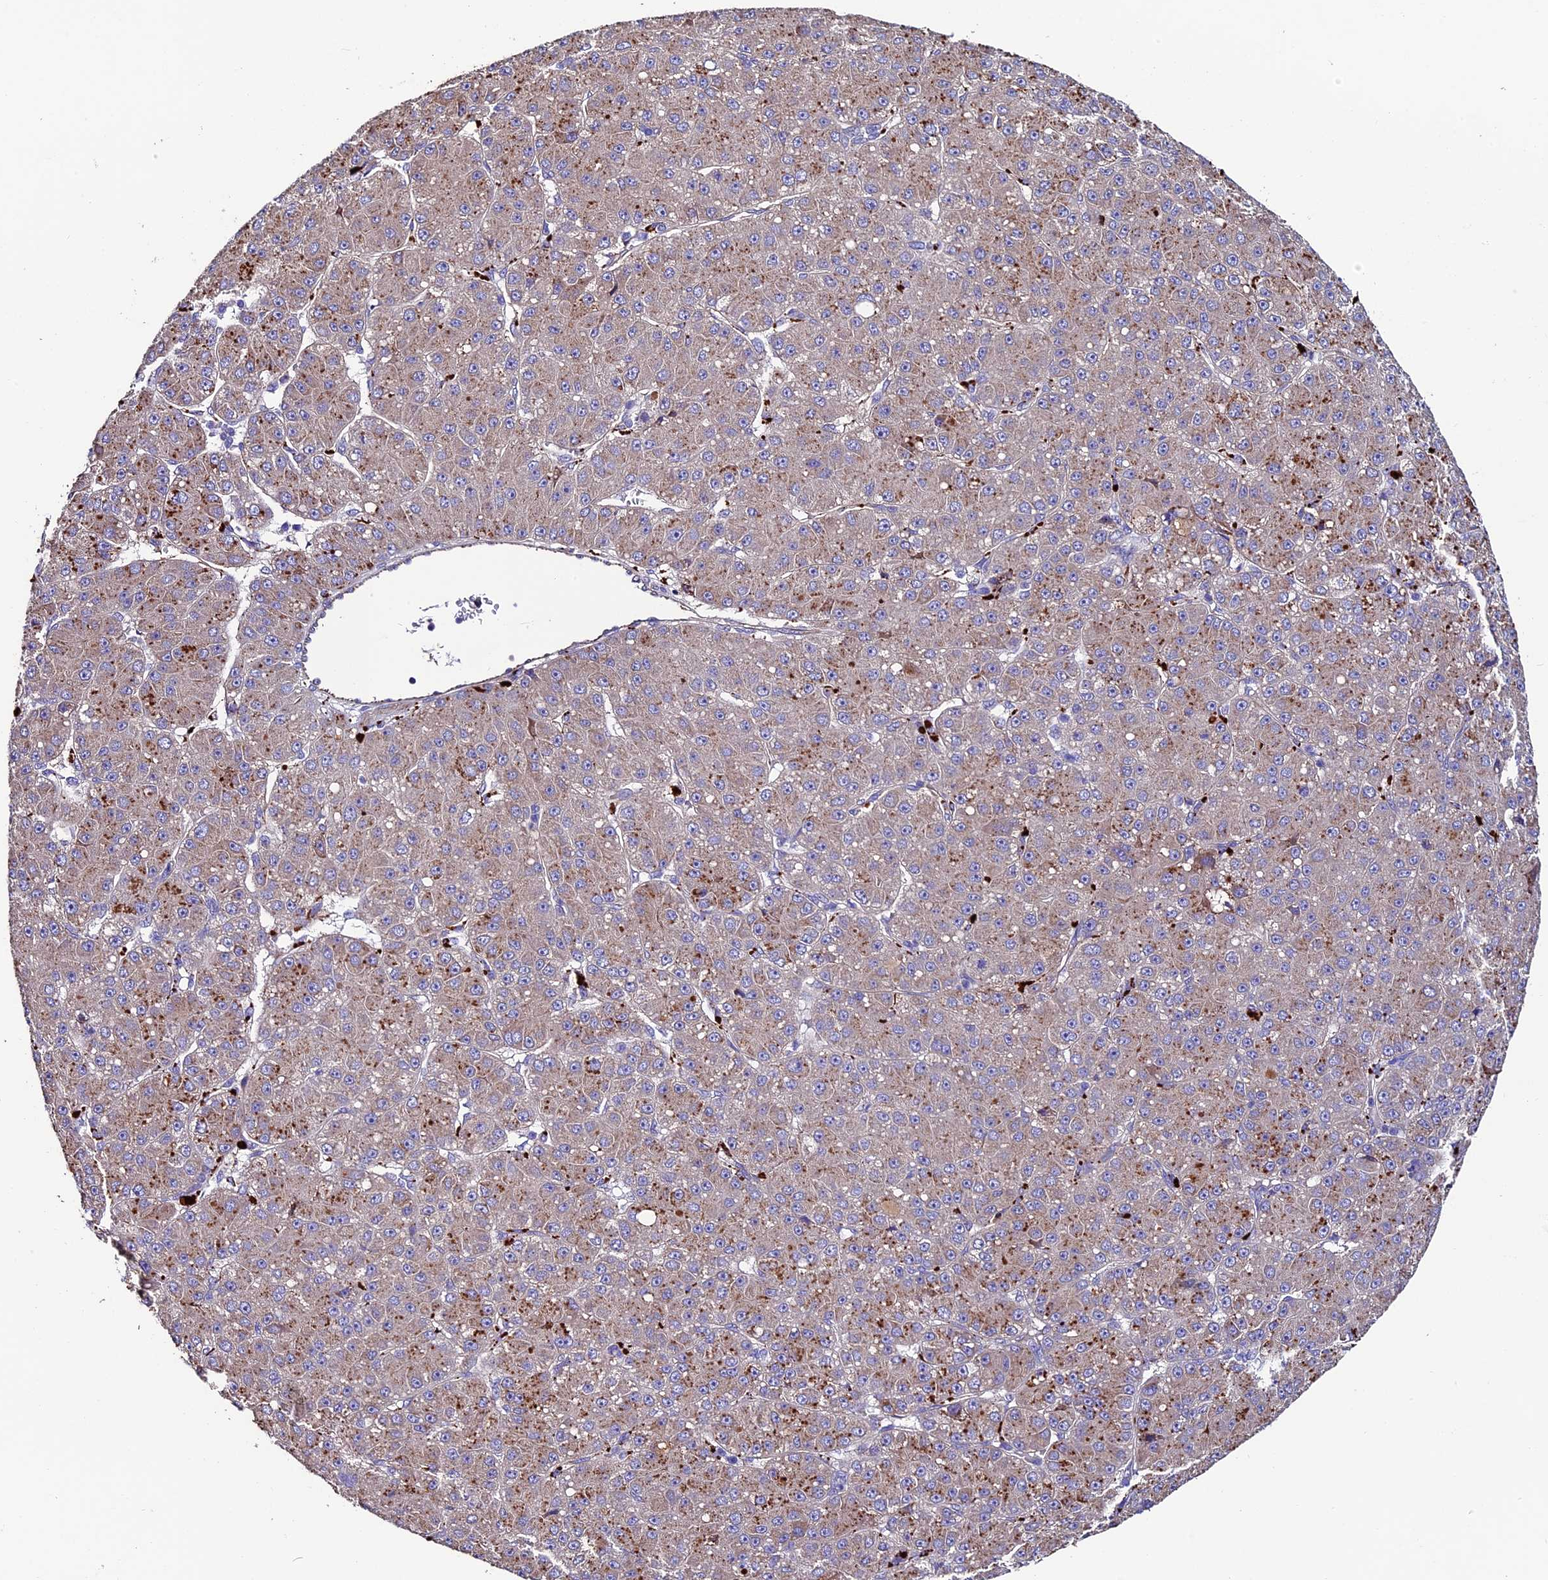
{"staining": {"intensity": "weak", "quantity": "25%-75%", "location": "cytoplasmic/membranous"}, "tissue": "liver cancer", "cell_type": "Tumor cells", "image_type": "cancer", "snomed": [{"axis": "morphology", "description": "Carcinoma, Hepatocellular, NOS"}, {"axis": "topography", "description": "Liver"}], "caption": "Immunohistochemical staining of liver hepatocellular carcinoma exhibits weak cytoplasmic/membranous protein positivity in about 25%-75% of tumor cells.", "gene": "CLN5", "patient": {"sex": "male", "age": 67}}